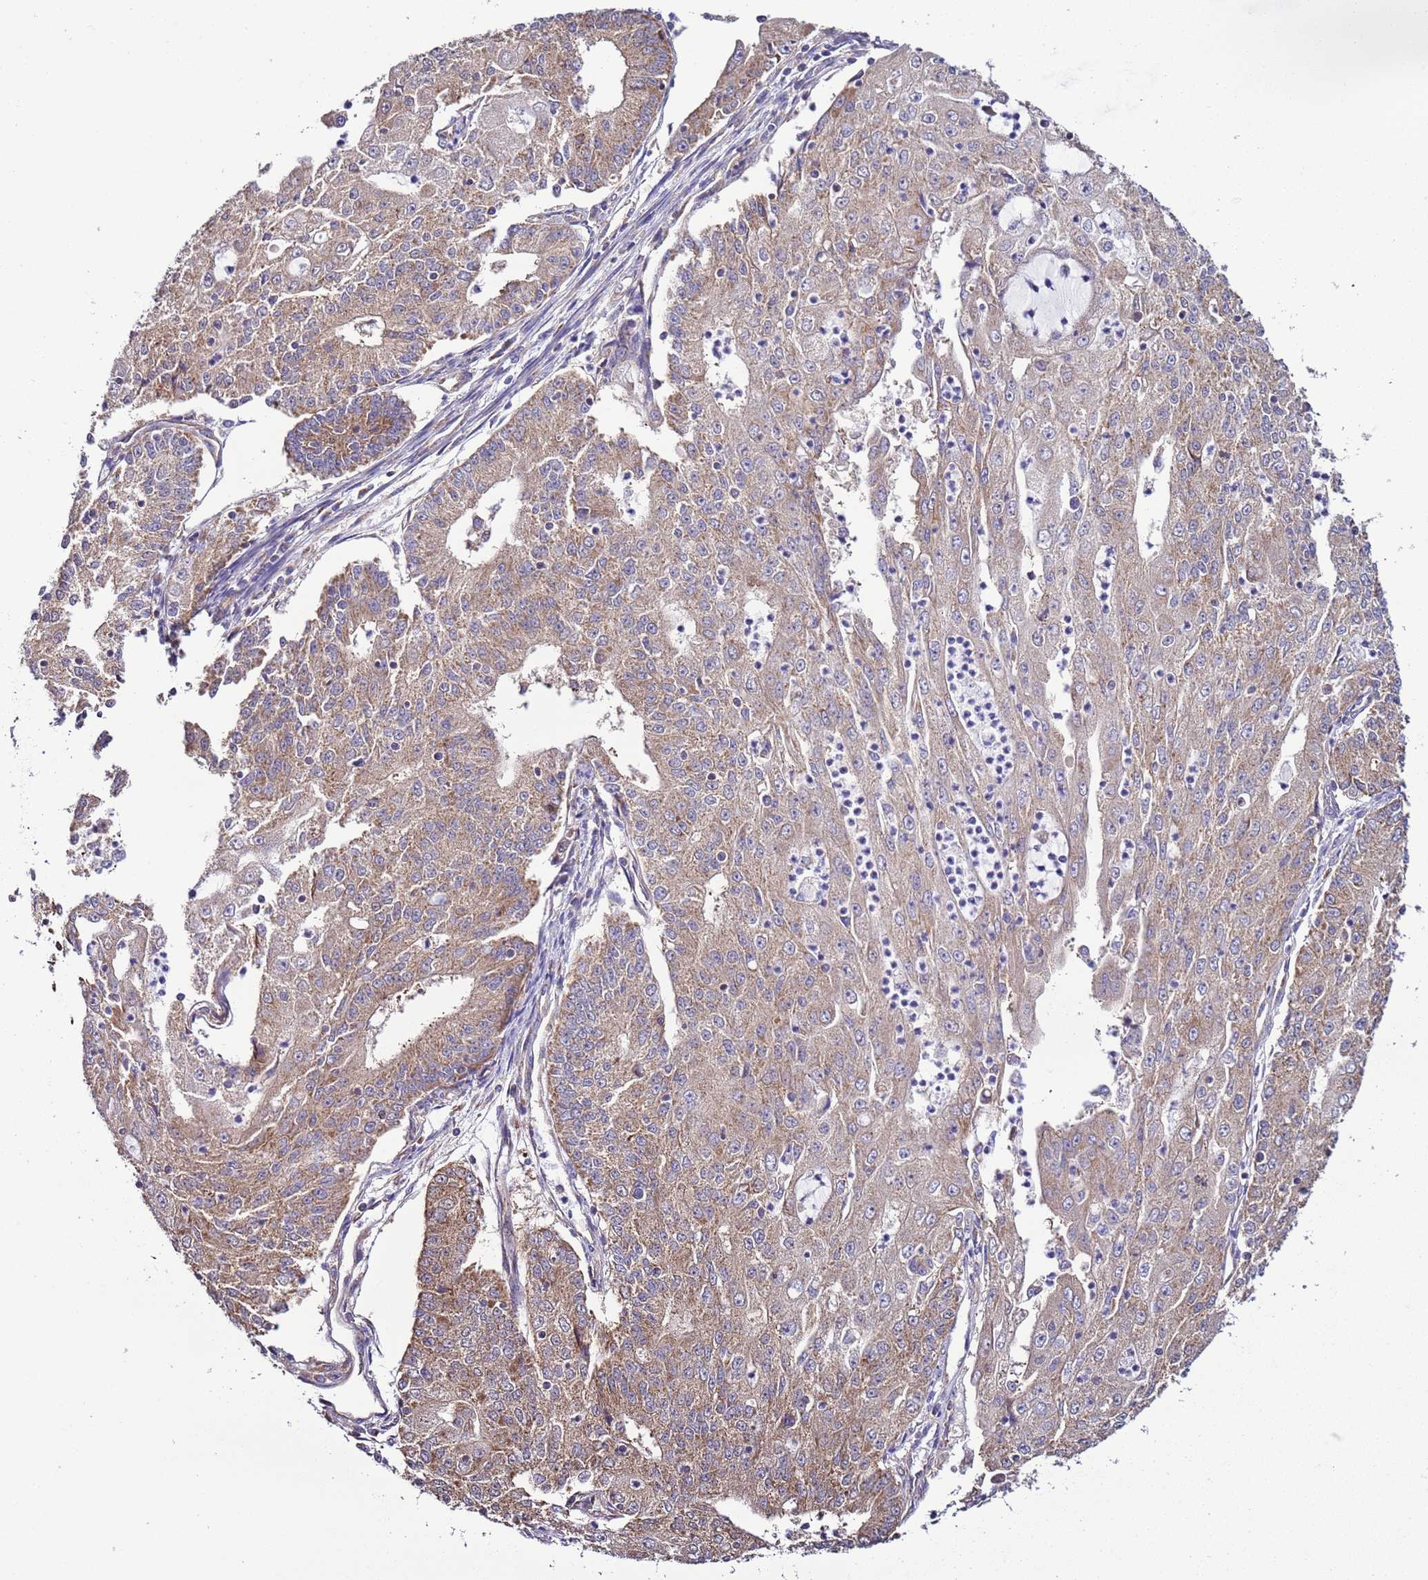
{"staining": {"intensity": "moderate", "quantity": ">75%", "location": "cytoplasmic/membranous"}, "tissue": "endometrial cancer", "cell_type": "Tumor cells", "image_type": "cancer", "snomed": [{"axis": "morphology", "description": "Adenocarcinoma, NOS"}, {"axis": "topography", "description": "Endometrium"}], "caption": "A brown stain labels moderate cytoplasmic/membranous staining of a protein in human endometrial cancer tumor cells. The staining was performed using DAB to visualize the protein expression in brown, while the nuclei were stained in blue with hematoxylin (Magnification: 20x).", "gene": "AHI1", "patient": {"sex": "female", "age": 56}}